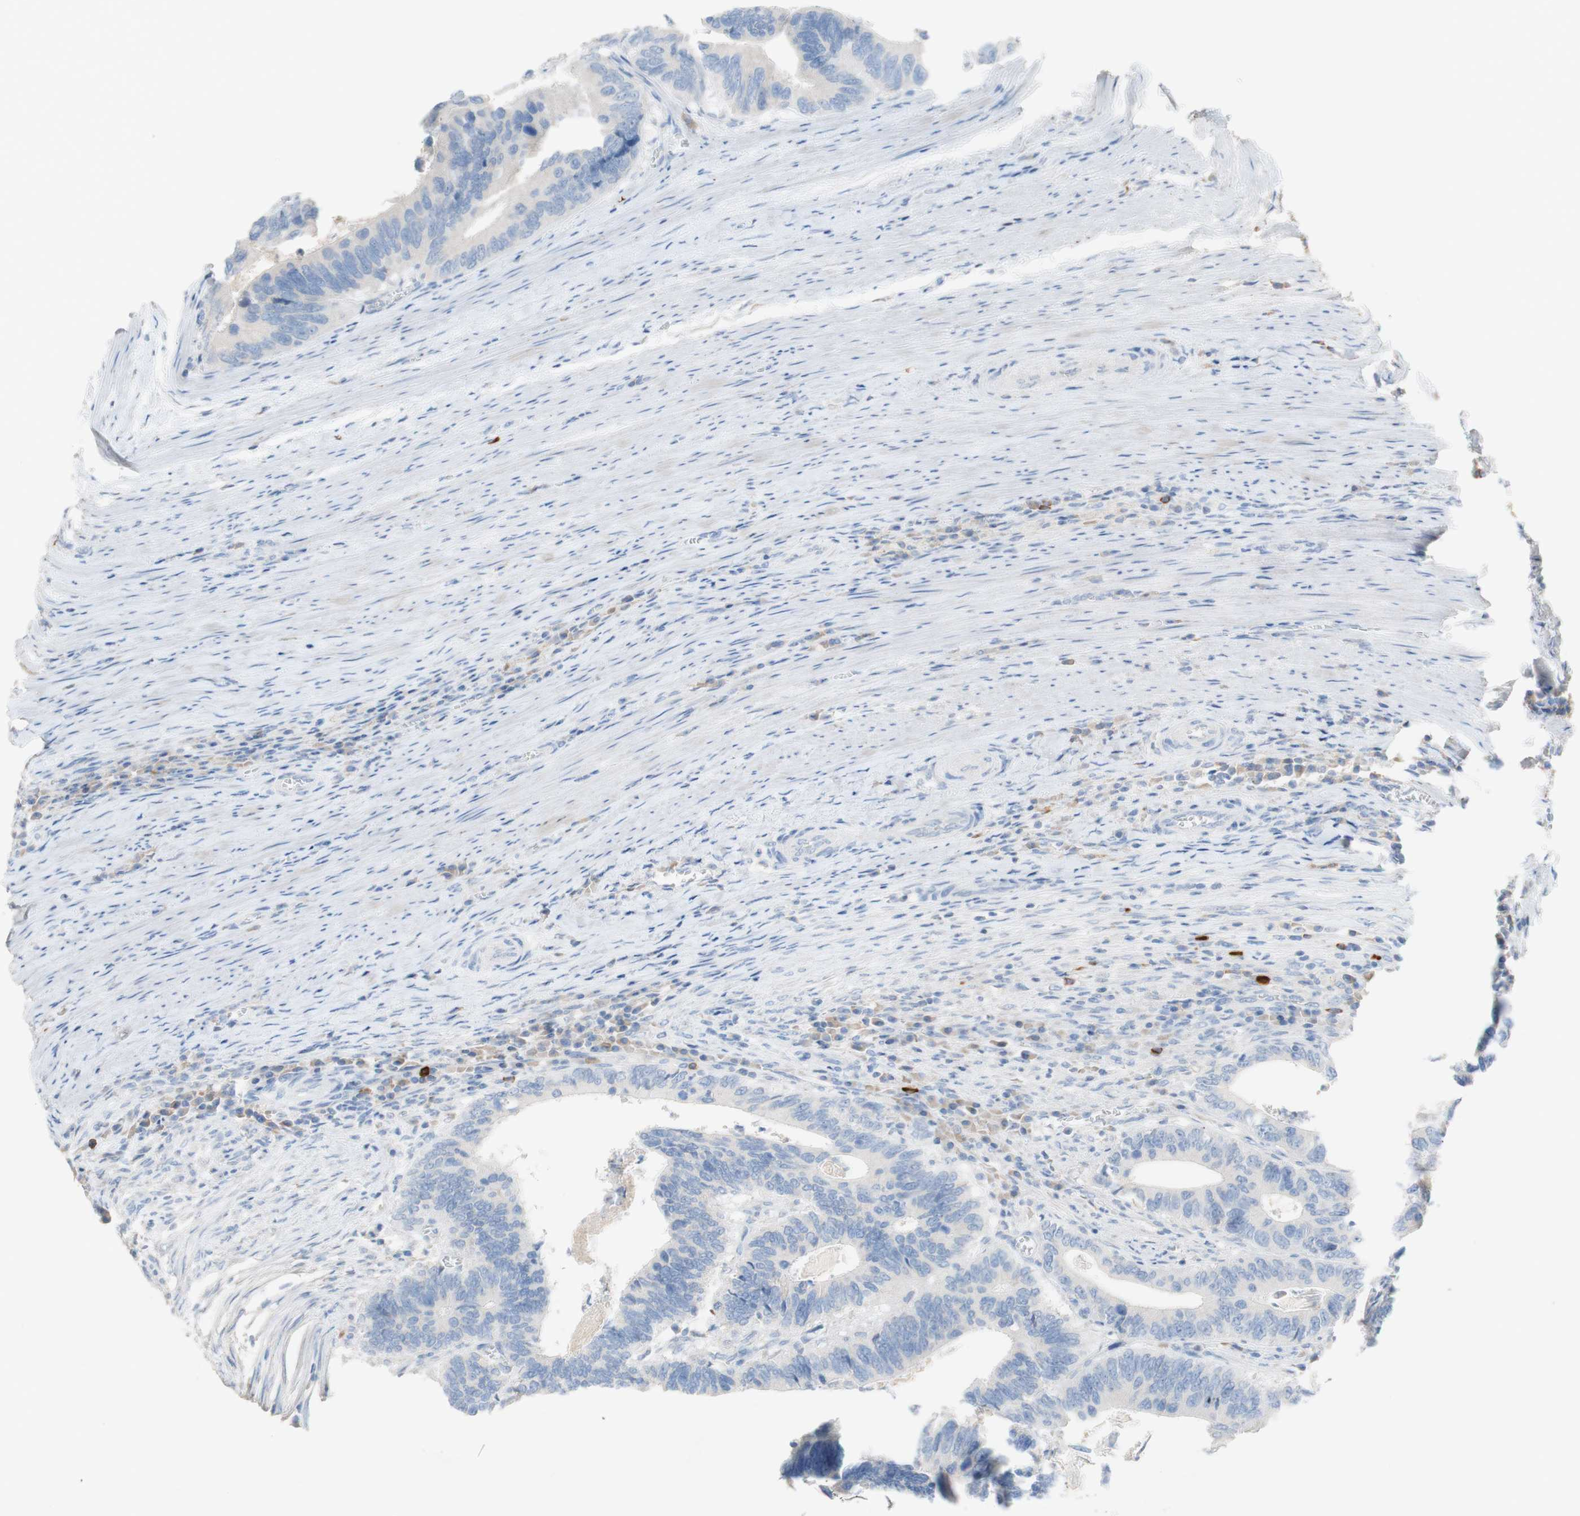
{"staining": {"intensity": "negative", "quantity": "none", "location": "none"}, "tissue": "colorectal cancer", "cell_type": "Tumor cells", "image_type": "cancer", "snomed": [{"axis": "morphology", "description": "Adenocarcinoma, NOS"}, {"axis": "topography", "description": "Colon"}], "caption": "Protein analysis of colorectal cancer (adenocarcinoma) shows no significant staining in tumor cells.", "gene": "PACSIN1", "patient": {"sex": "male", "age": 72}}